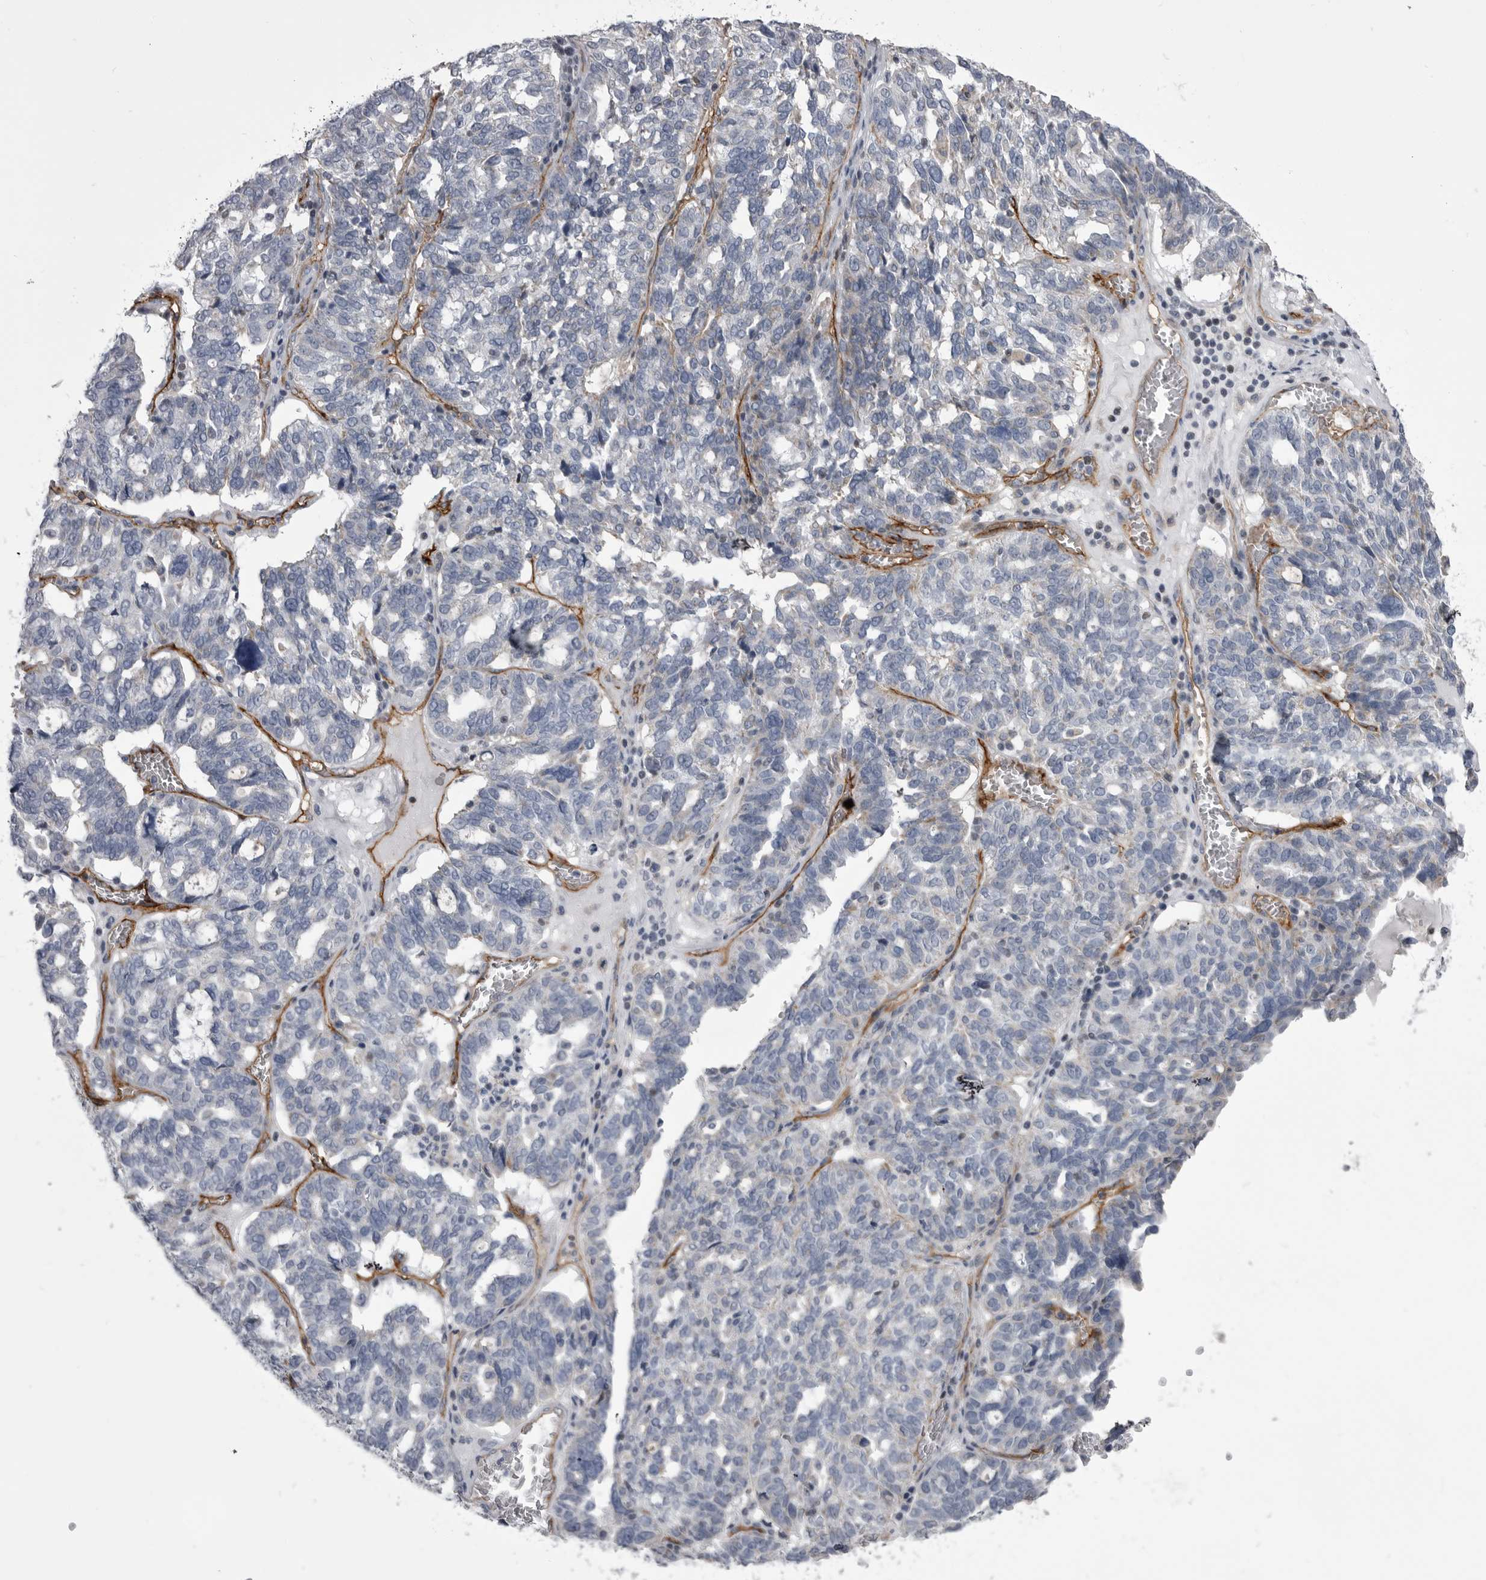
{"staining": {"intensity": "negative", "quantity": "none", "location": "none"}, "tissue": "ovarian cancer", "cell_type": "Tumor cells", "image_type": "cancer", "snomed": [{"axis": "morphology", "description": "Cystadenocarcinoma, serous, NOS"}, {"axis": "topography", "description": "Ovary"}], "caption": "Photomicrograph shows no protein positivity in tumor cells of serous cystadenocarcinoma (ovarian) tissue.", "gene": "OPLAH", "patient": {"sex": "female", "age": 59}}